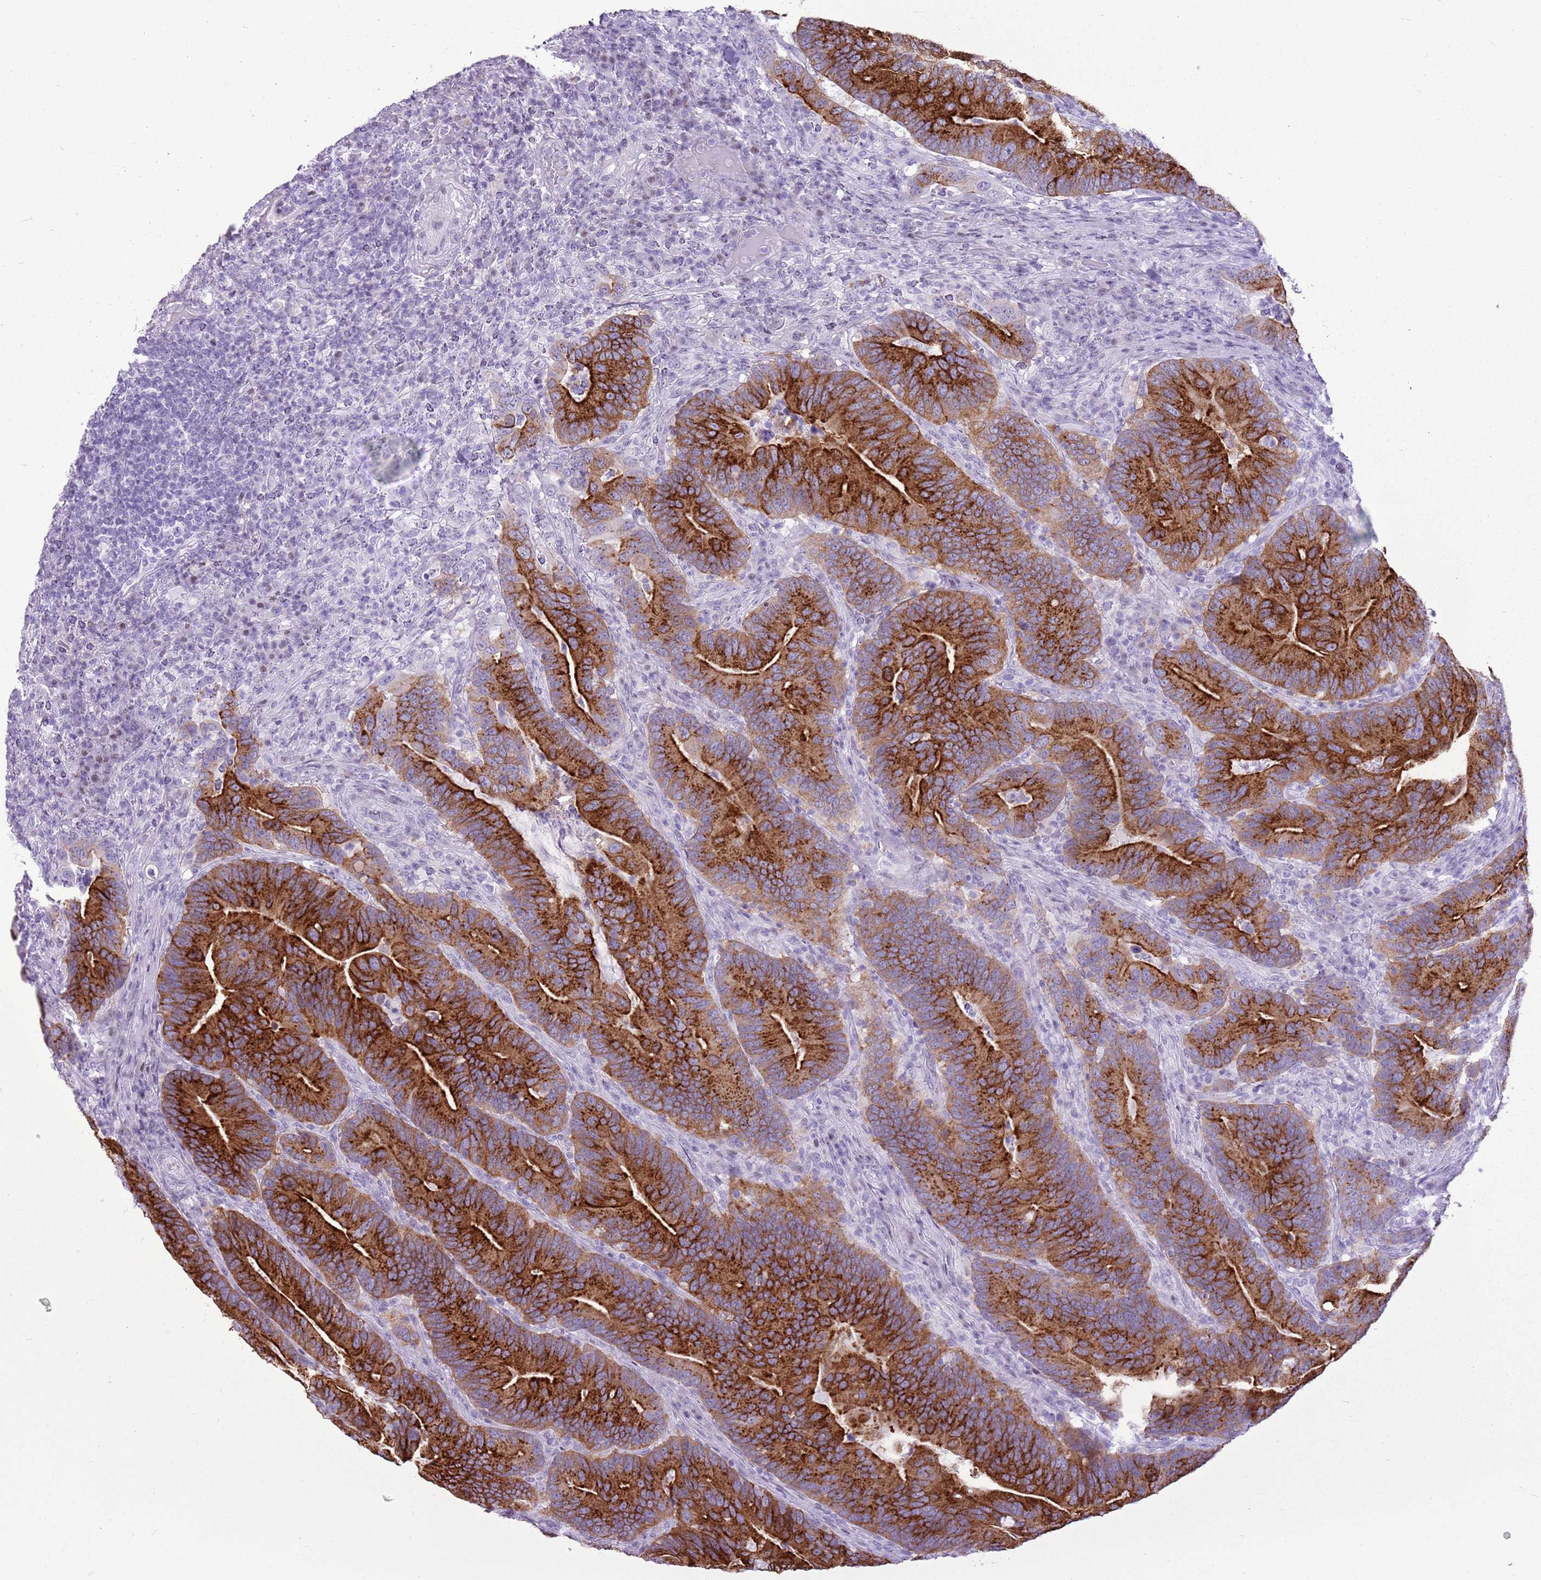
{"staining": {"intensity": "strong", "quantity": ">75%", "location": "cytoplasmic/membranous"}, "tissue": "colorectal cancer", "cell_type": "Tumor cells", "image_type": "cancer", "snomed": [{"axis": "morphology", "description": "Adenocarcinoma, NOS"}, {"axis": "topography", "description": "Colon"}], "caption": "Colorectal adenocarcinoma tissue exhibits strong cytoplasmic/membranous expression in approximately >75% of tumor cells", "gene": "ASIP", "patient": {"sex": "female", "age": 66}}